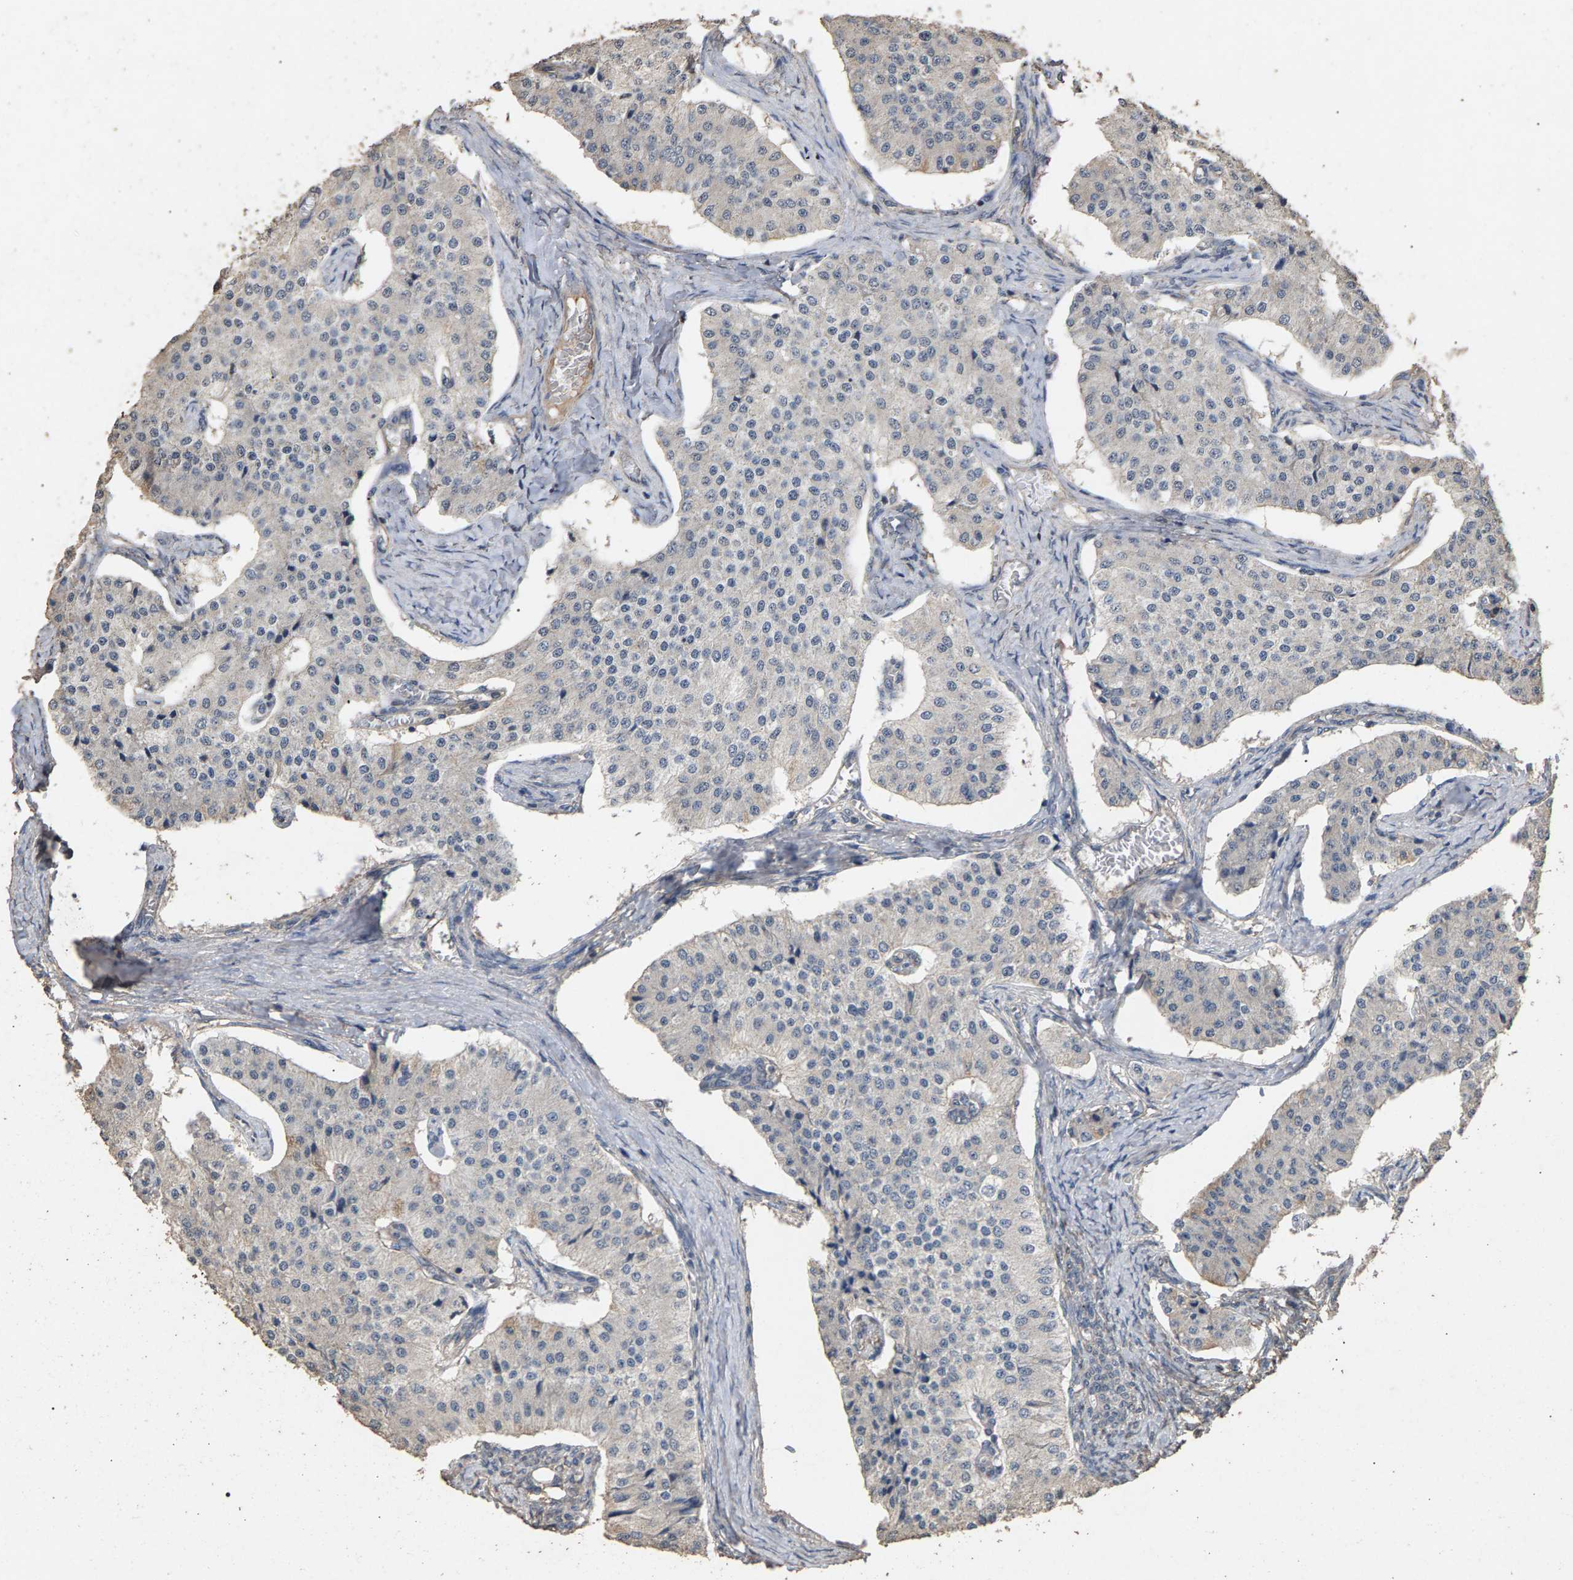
{"staining": {"intensity": "negative", "quantity": "none", "location": "none"}, "tissue": "carcinoid", "cell_type": "Tumor cells", "image_type": "cancer", "snomed": [{"axis": "morphology", "description": "Carcinoid, malignant, NOS"}, {"axis": "topography", "description": "Colon"}], "caption": "Immunohistochemical staining of human carcinoid shows no significant expression in tumor cells.", "gene": "HTRA3", "patient": {"sex": "female", "age": 52}}